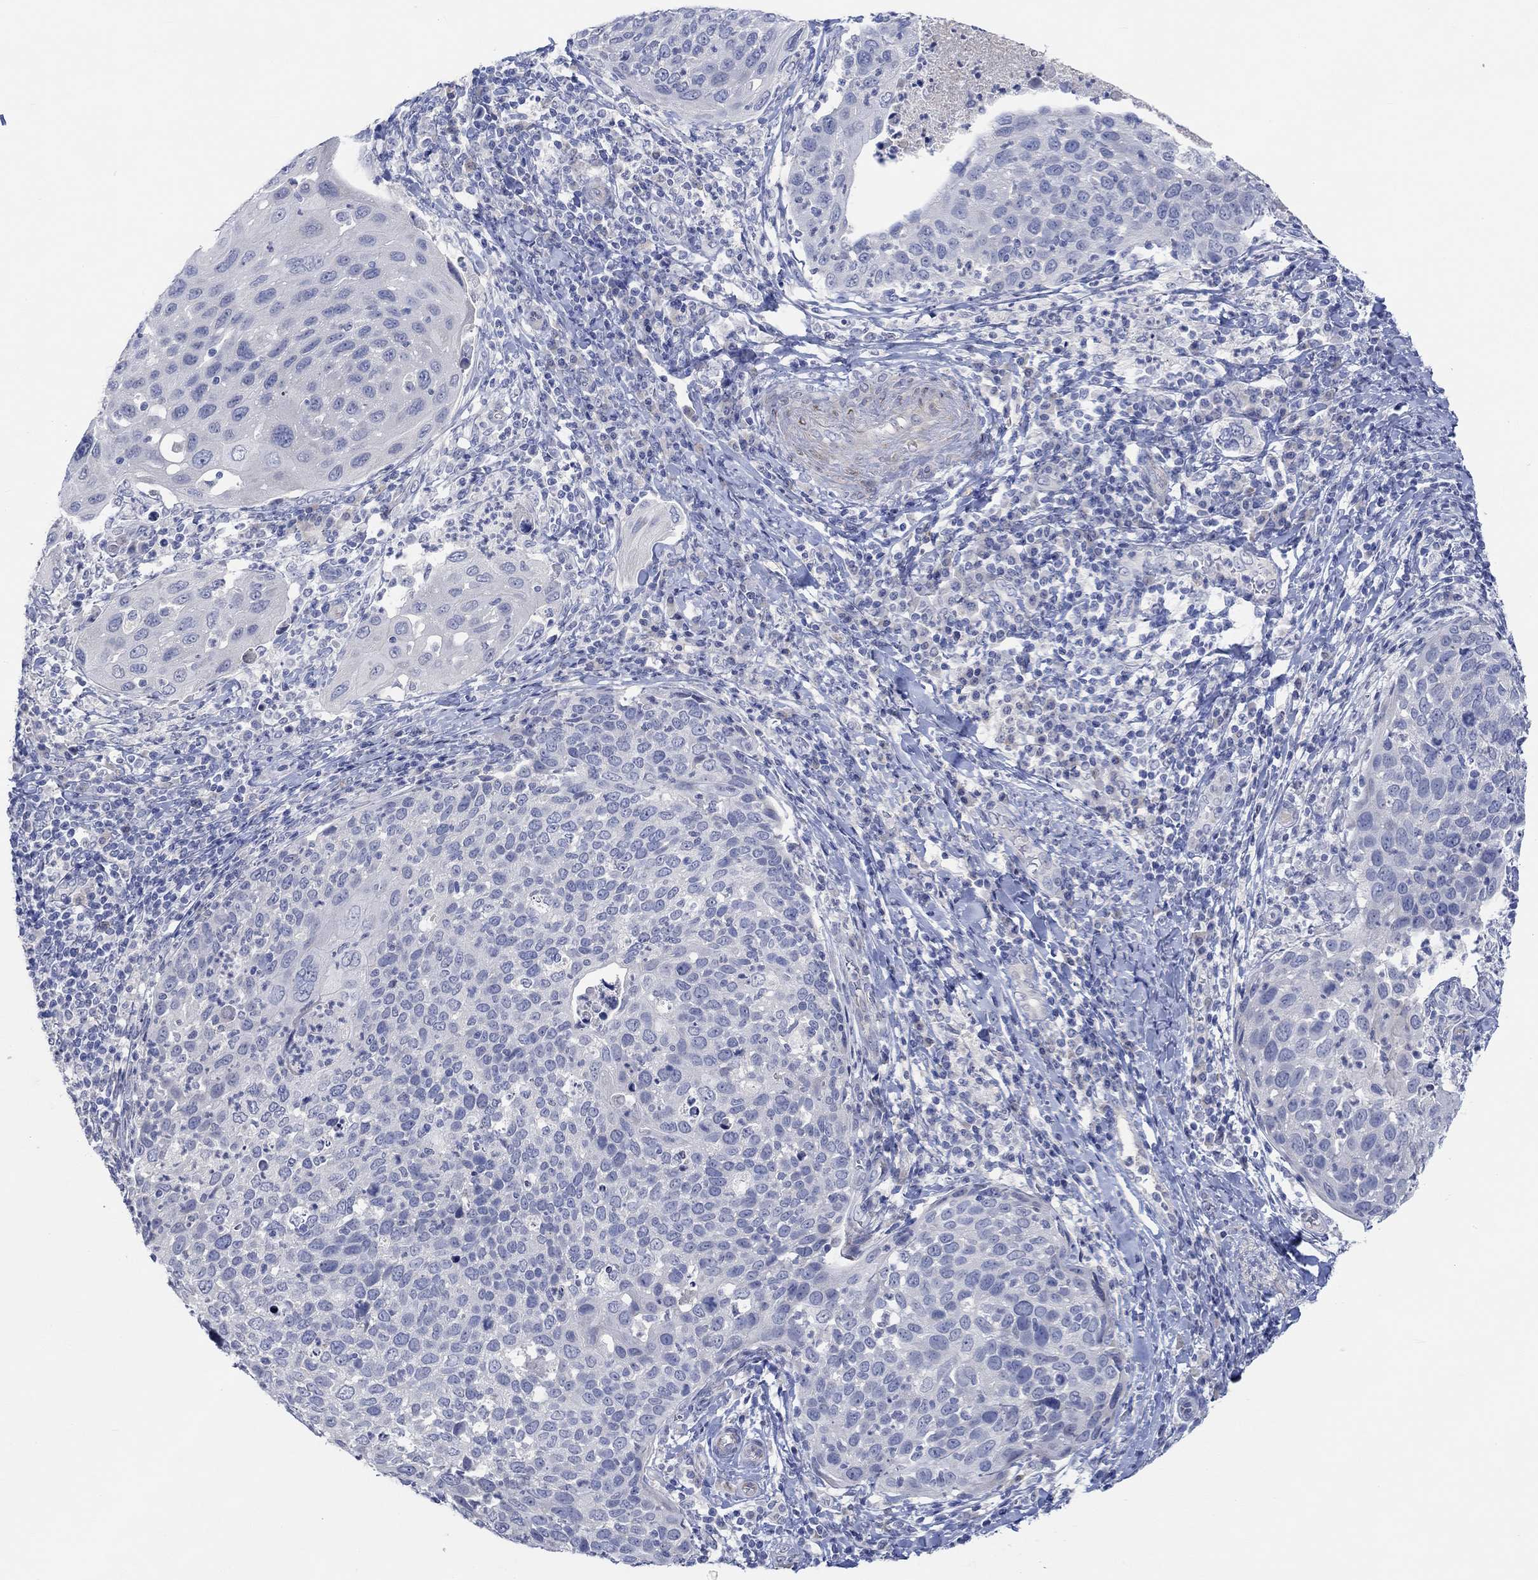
{"staining": {"intensity": "negative", "quantity": "none", "location": "none"}, "tissue": "cervical cancer", "cell_type": "Tumor cells", "image_type": "cancer", "snomed": [{"axis": "morphology", "description": "Squamous cell carcinoma, NOS"}, {"axis": "topography", "description": "Cervix"}], "caption": "Image shows no significant protein staining in tumor cells of cervical cancer (squamous cell carcinoma). The staining is performed using DAB (3,3'-diaminobenzidine) brown chromogen with nuclei counter-stained in using hematoxylin.", "gene": "DLK1", "patient": {"sex": "female", "age": 54}}